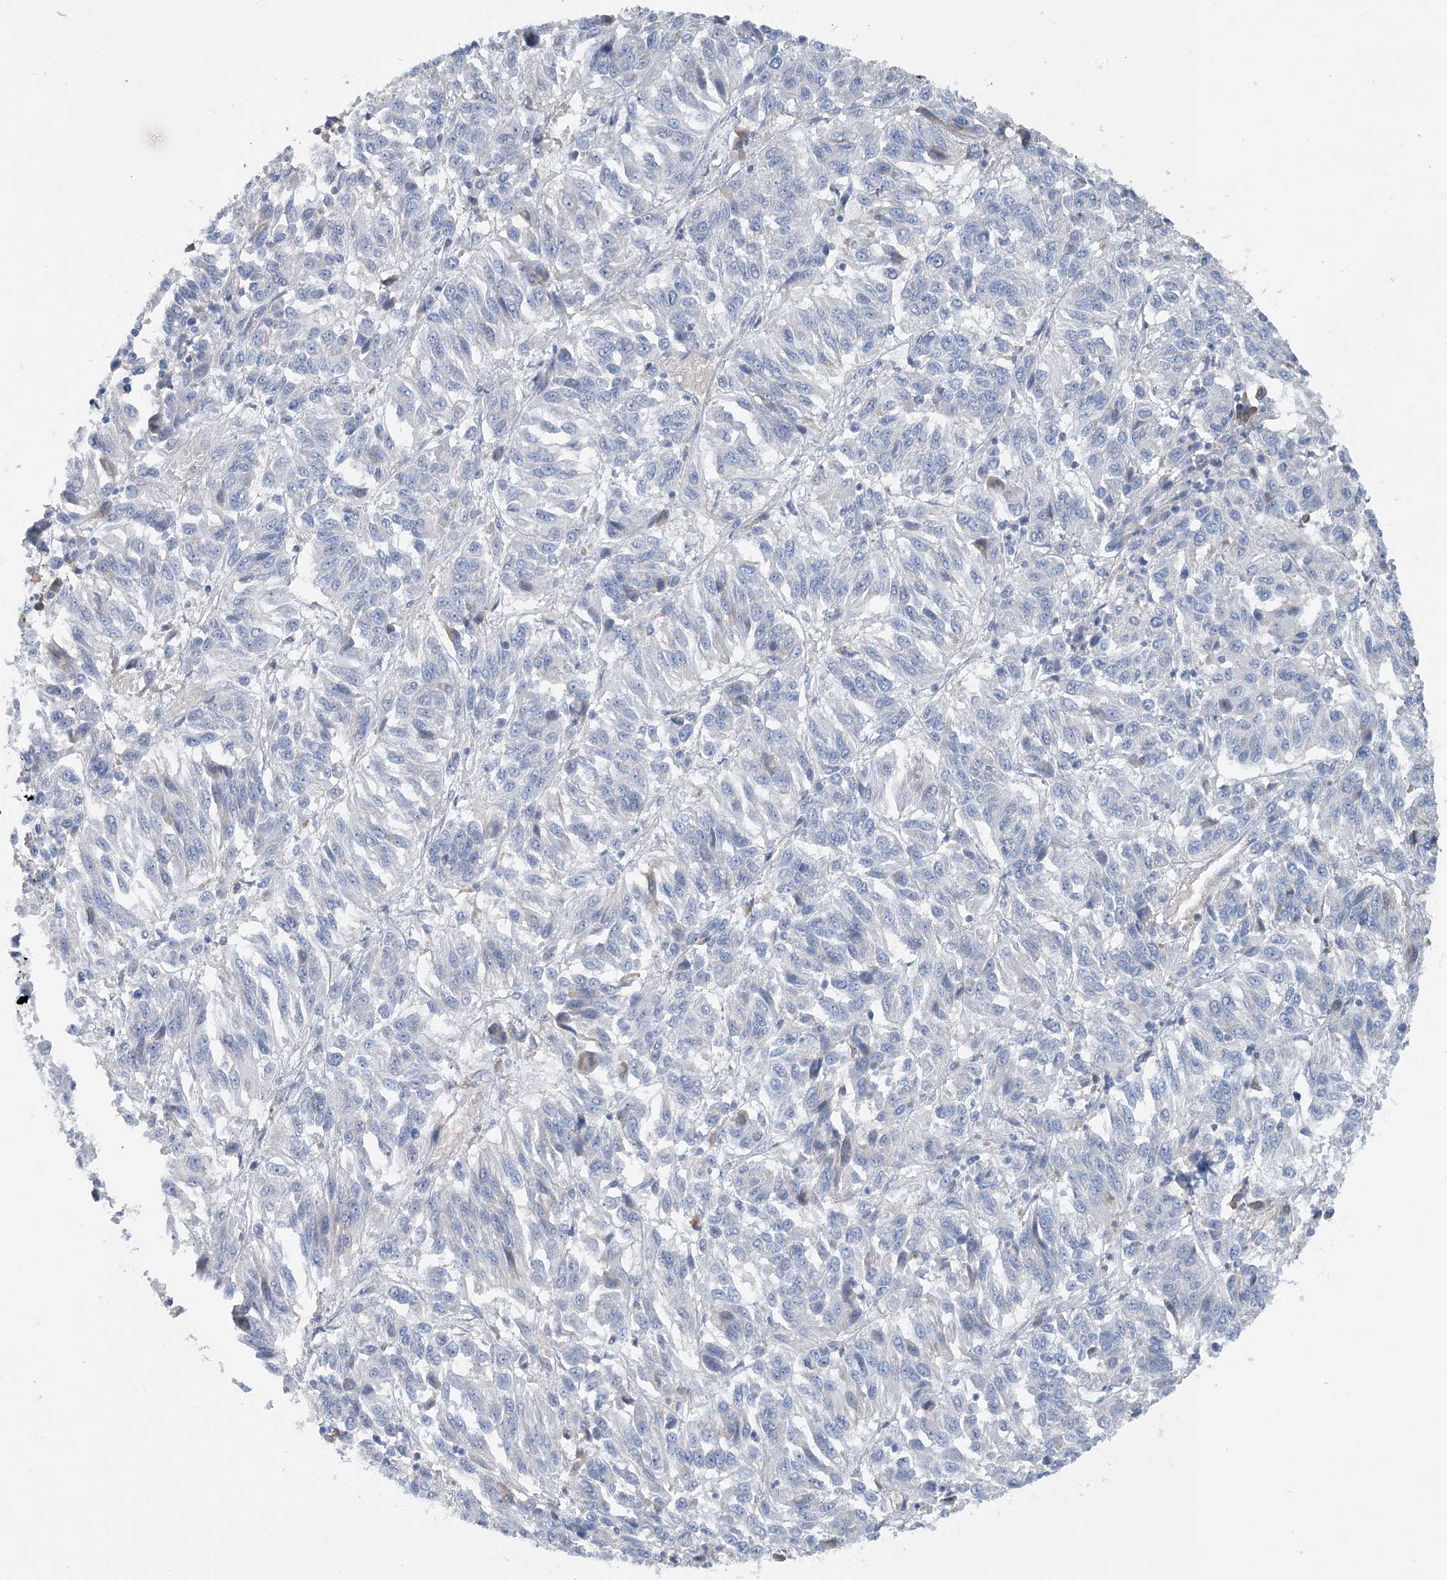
{"staining": {"intensity": "negative", "quantity": "none", "location": "none"}, "tissue": "melanoma", "cell_type": "Tumor cells", "image_type": "cancer", "snomed": [{"axis": "morphology", "description": "Malignant melanoma, Metastatic site"}, {"axis": "topography", "description": "Lung"}], "caption": "The immunohistochemistry image has no significant staining in tumor cells of malignant melanoma (metastatic site) tissue.", "gene": "CTRL", "patient": {"sex": "male", "age": 64}}